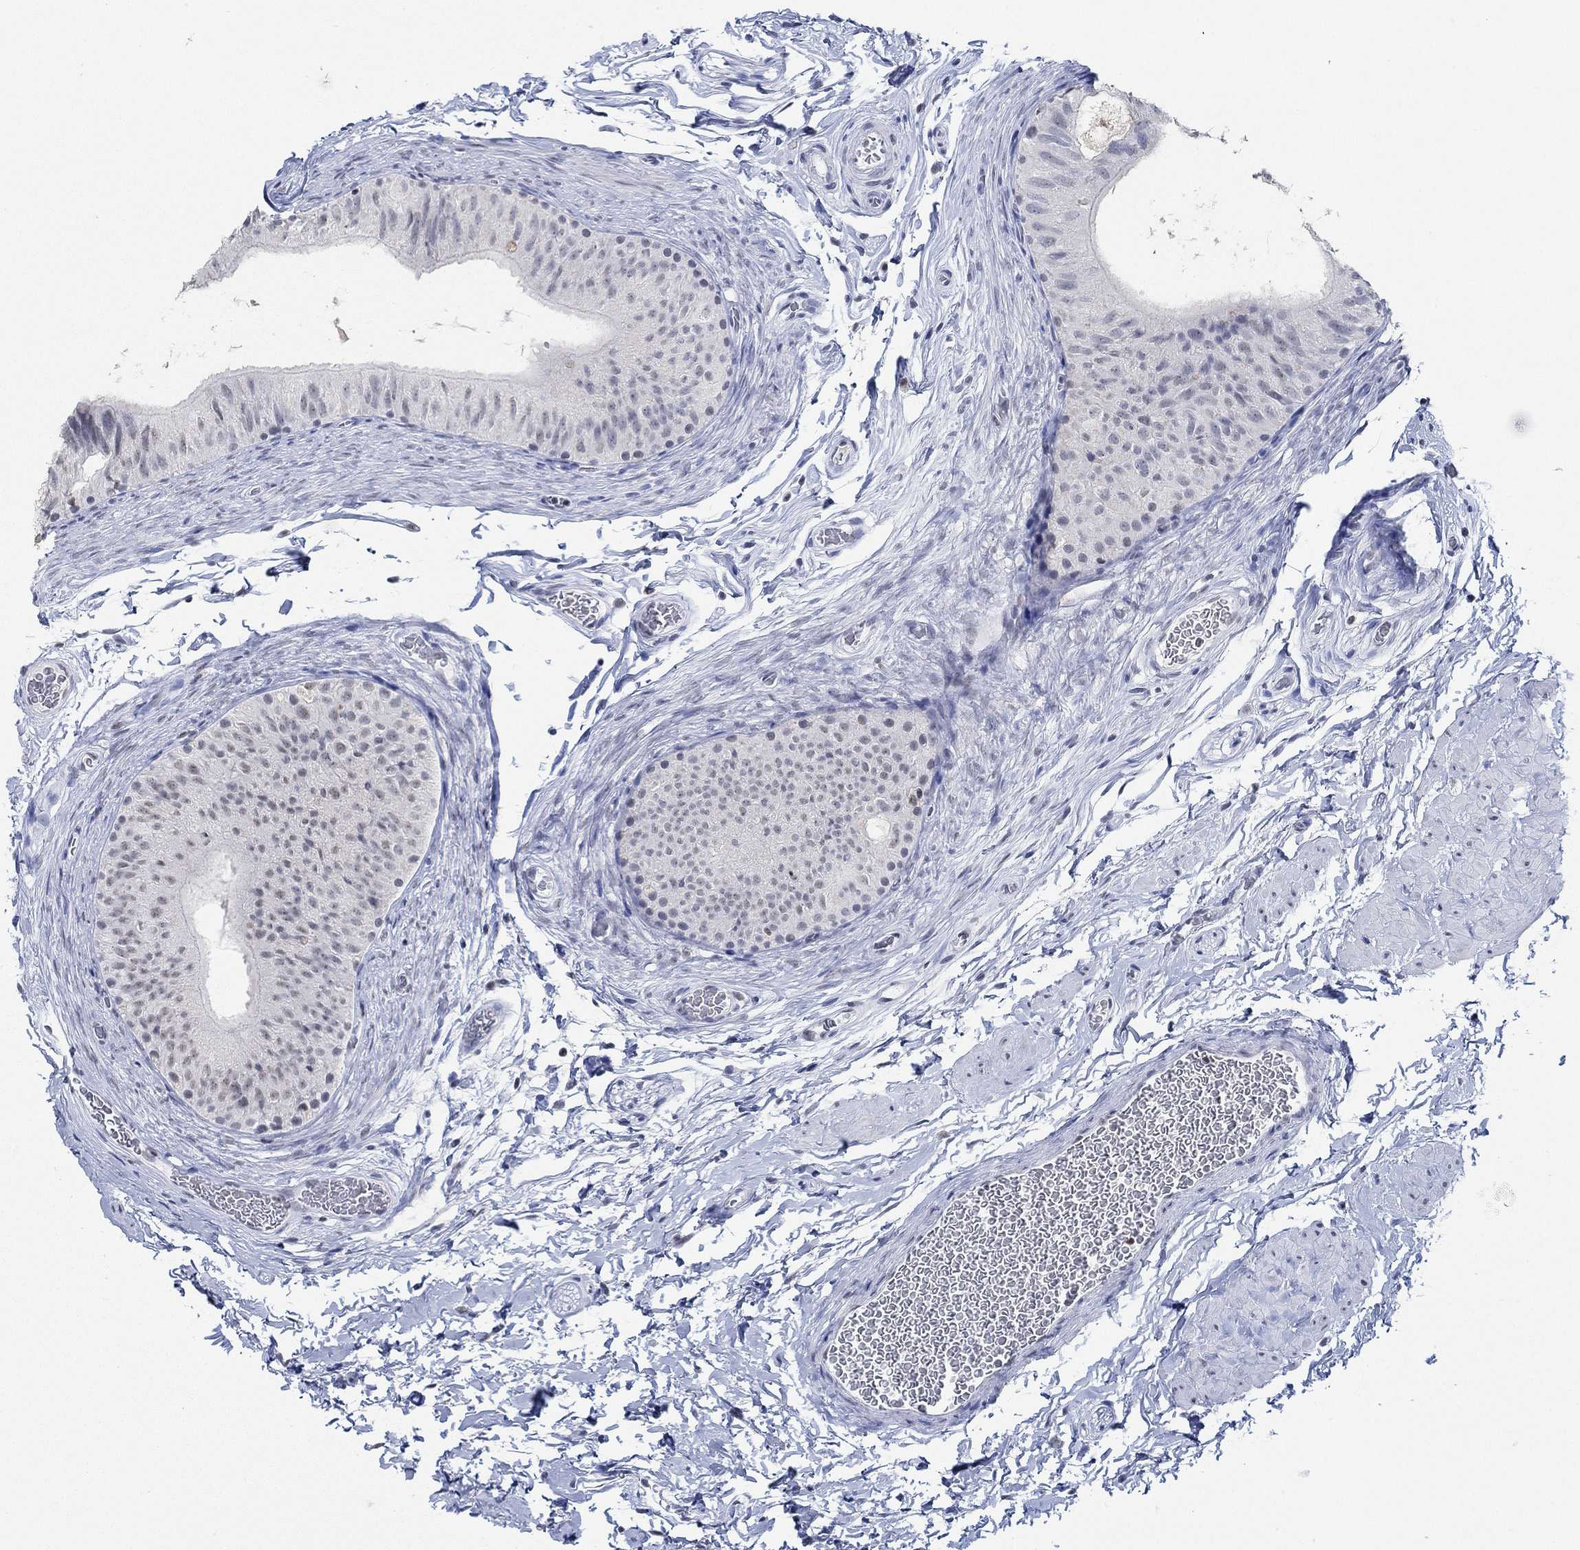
{"staining": {"intensity": "negative", "quantity": "none", "location": "none"}, "tissue": "epididymis", "cell_type": "Glandular cells", "image_type": "normal", "snomed": [{"axis": "morphology", "description": "Normal tissue, NOS"}, {"axis": "topography", "description": "Epididymis, spermatic cord, NOS"}, {"axis": "topography", "description": "Epididymis"}], "caption": "High power microscopy photomicrograph of an IHC micrograph of normal epididymis, revealing no significant positivity in glandular cells.", "gene": "PPP1R17", "patient": {"sex": "male", "age": 31}}